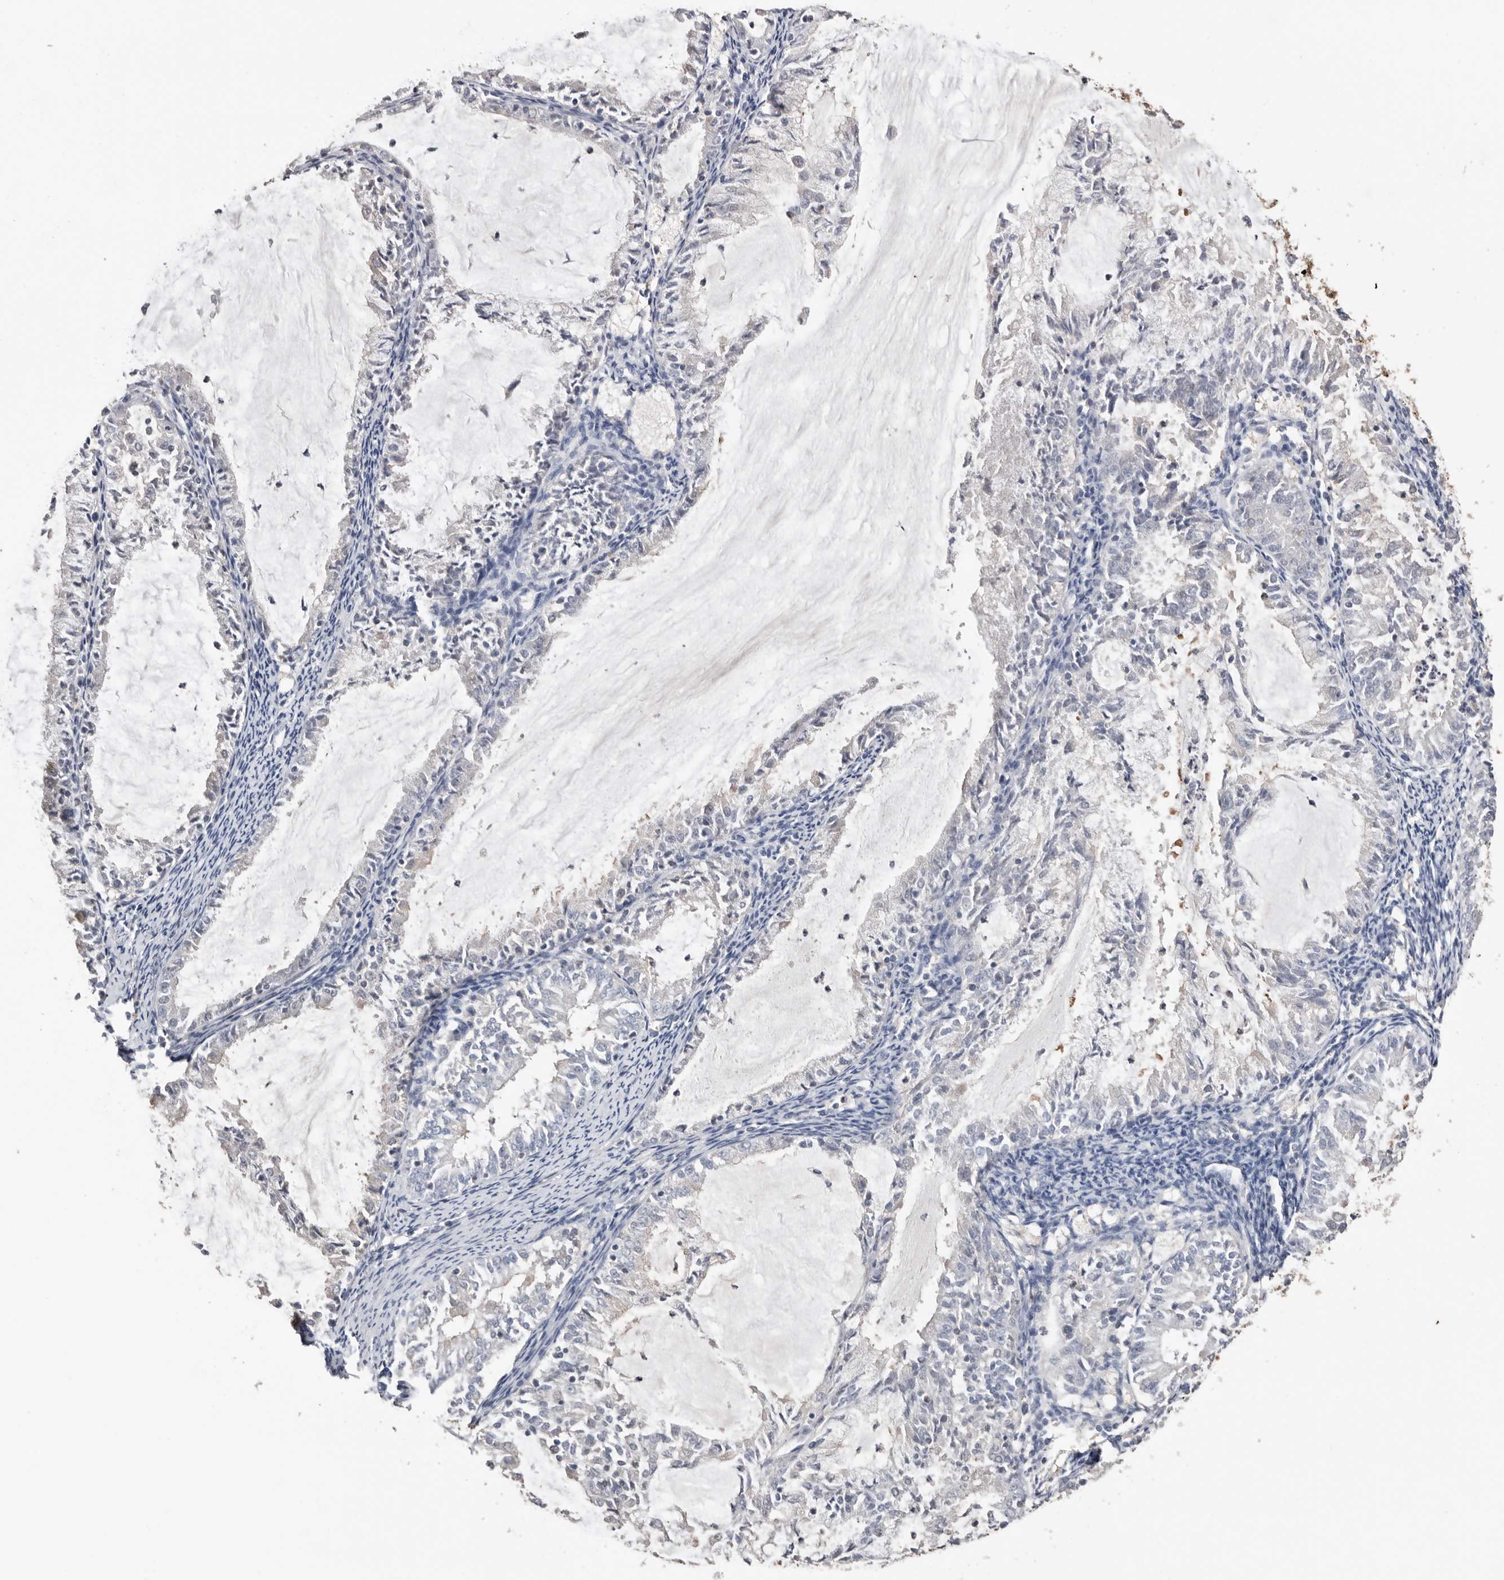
{"staining": {"intensity": "moderate", "quantity": "<25%", "location": "cytoplasmic/membranous"}, "tissue": "endometrial cancer", "cell_type": "Tumor cells", "image_type": "cancer", "snomed": [{"axis": "morphology", "description": "Adenocarcinoma, NOS"}, {"axis": "topography", "description": "Endometrium"}], "caption": "Protein staining by IHC displays moderate cytoplasmic/membranous positivity in about <25% of tumor cells in endometrial cancer (adenocarcinoma). (IHC, brightfield microscopy, high magnification).", "gene": "S100A14", "patient": {"sex": "female", "age": 57}}